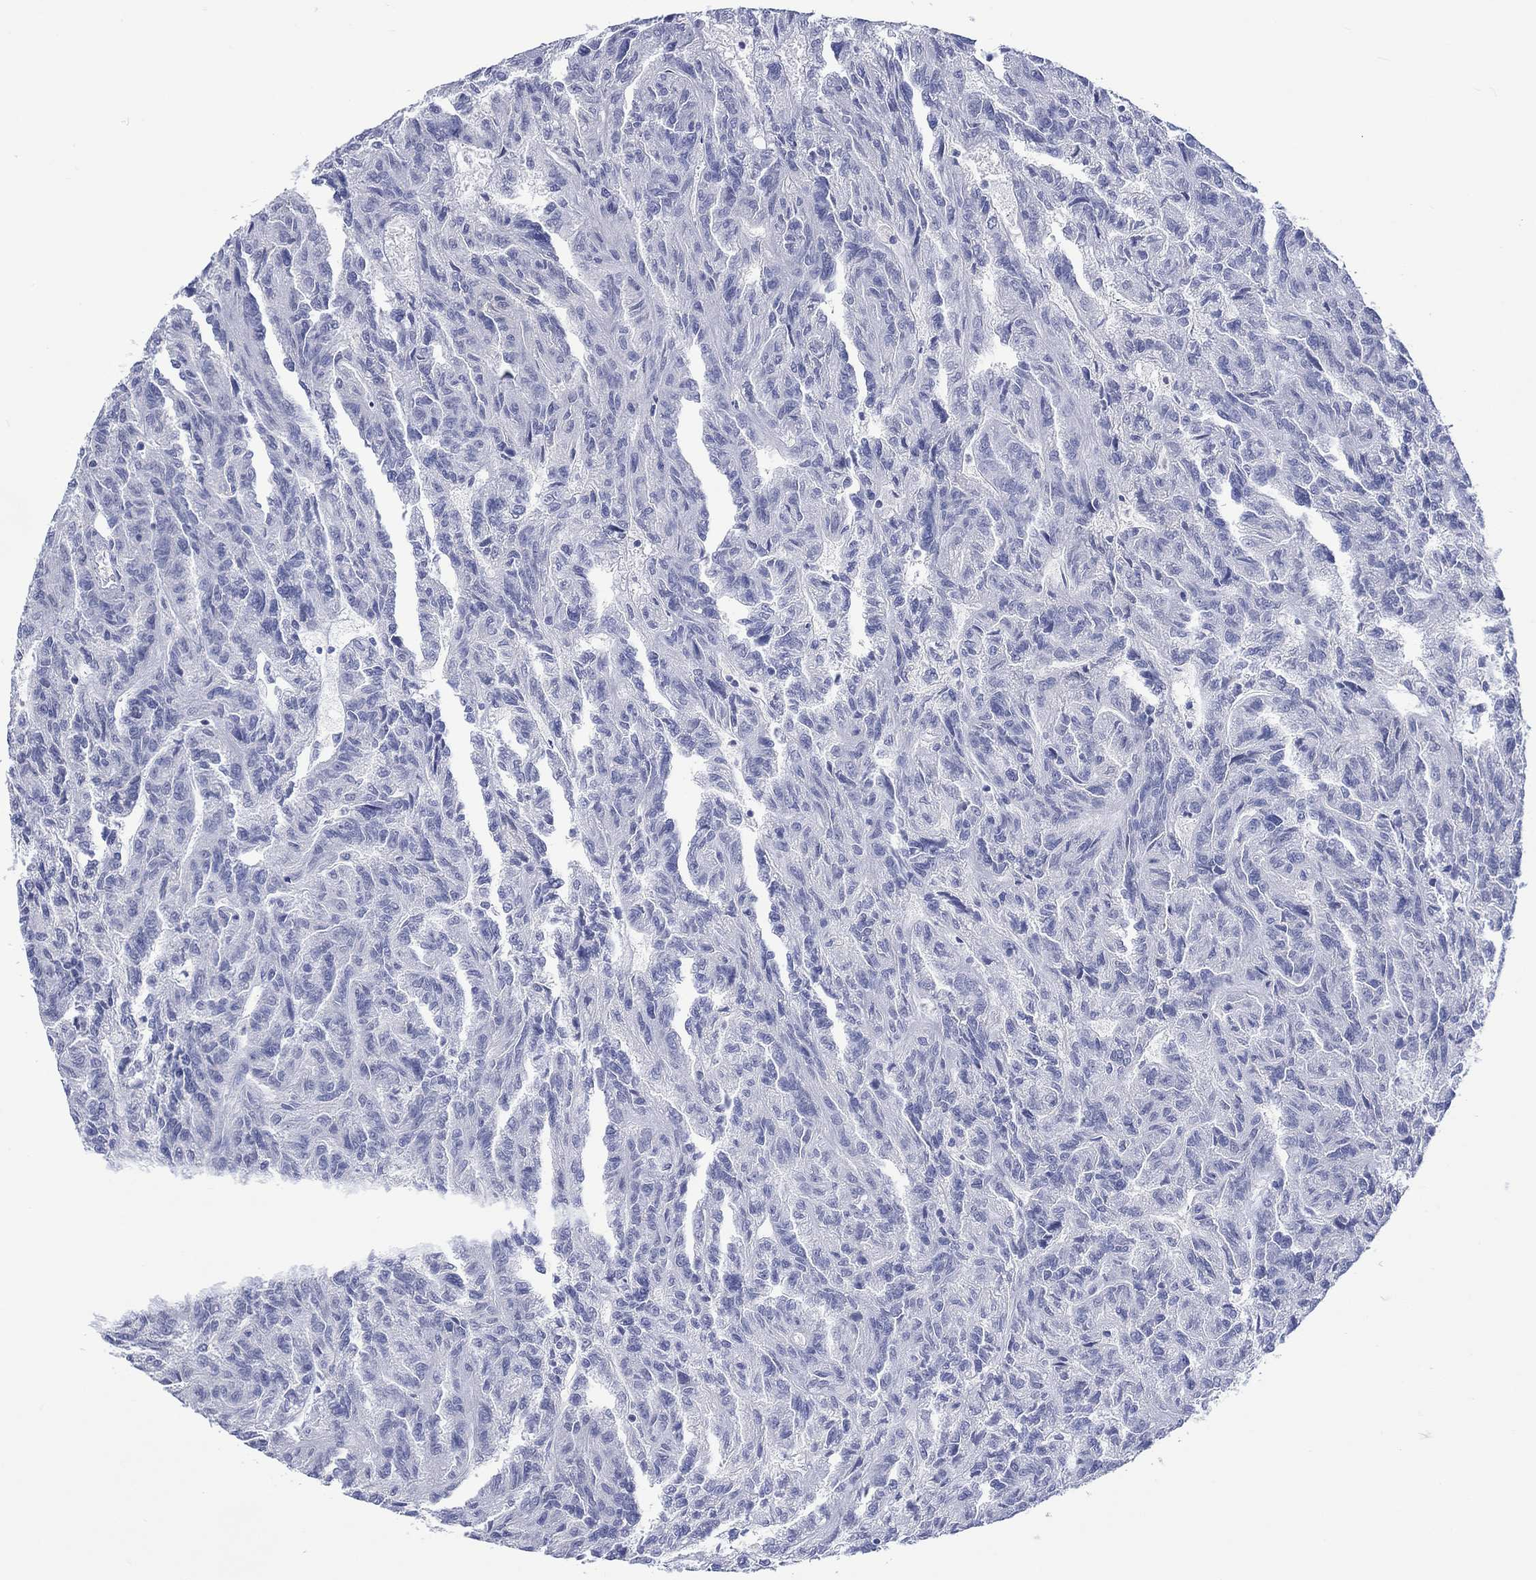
{"staining": {"intensity": "negative", "quantity": "none", "location": "none"}, "tissue": "renal cancer", "cell_type": "Tumor cells", "image_type": "cancer", "snomed": [{"axis": "morphology", "description": "Adenocarcinoma, NOS"}, {"axis": "topography", "description": "Kidney"}], "caption": "Photomicrograph shows no significant protein expression in tumor cells of renal cancer (adenocarcinoma). Brightfield microscopy of IHC stained with DAB (3,3'-diaminobenzidine) (brown) and hematoxylin (blue), captured at high magnification.", "gene": "TOMM20L", "patient": {"sex": "male", "age": 79}}